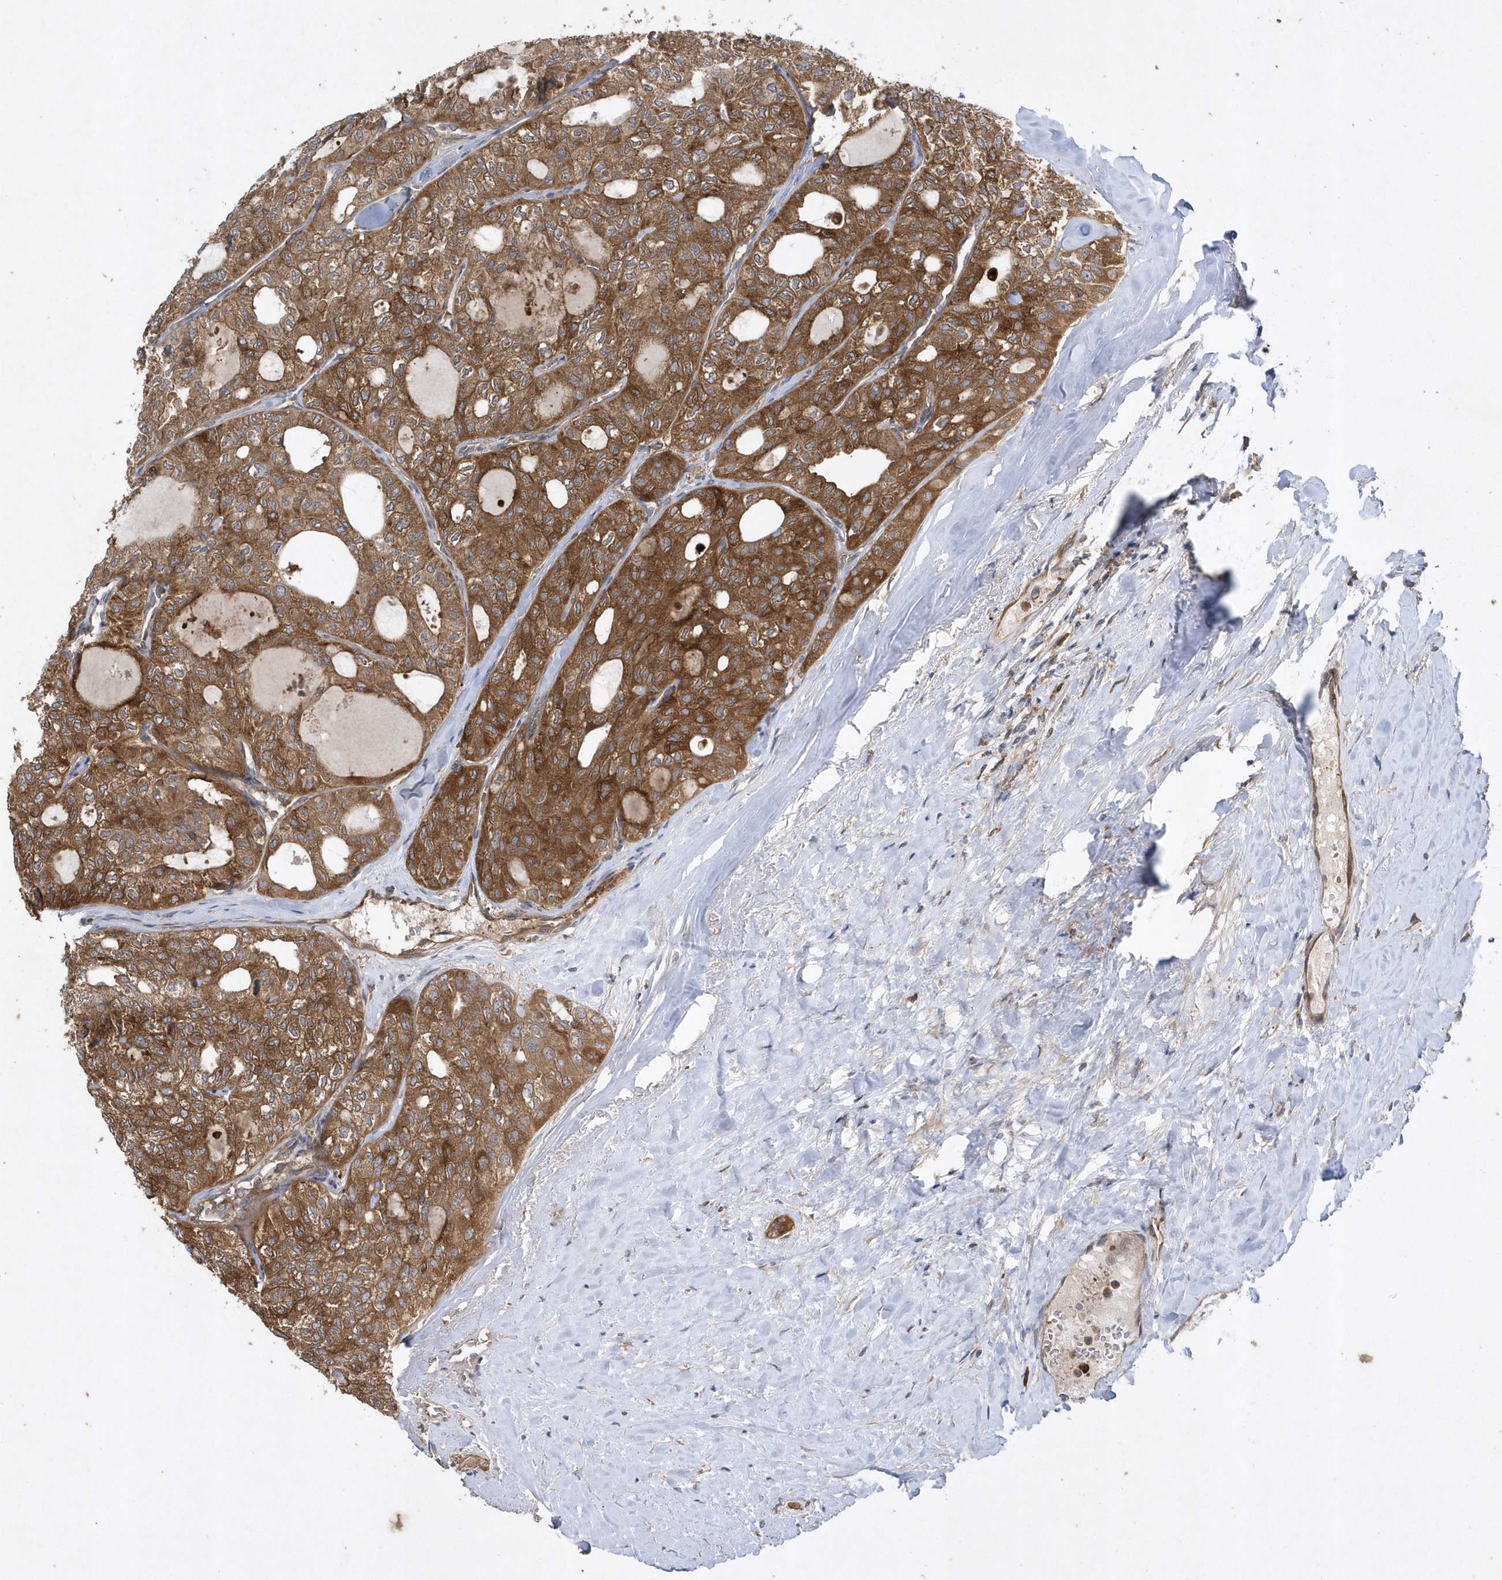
{"staining": {"intensity": "moderate", "quantity": ">75%", "location": "cytoplasmic/membranous"}, "tissue": "thyroid cancer", "cell_type": "Tumor cells", "image_type": "cancer", "snomed": [{"axis": "morphology", "description": "Follicular adenoma carcinoma, NOS"}, {"axis": "topography", "description": "Thyroid gland"}], "caption": "About >75% of tumor cells in human thyroid cancer exhibit moderate cytoplasmic/membranous protein positivity as visualized by brown immunohistochemical staining.", "gene": "PAICS", "patient": {"sex": "male", "age": 75}}